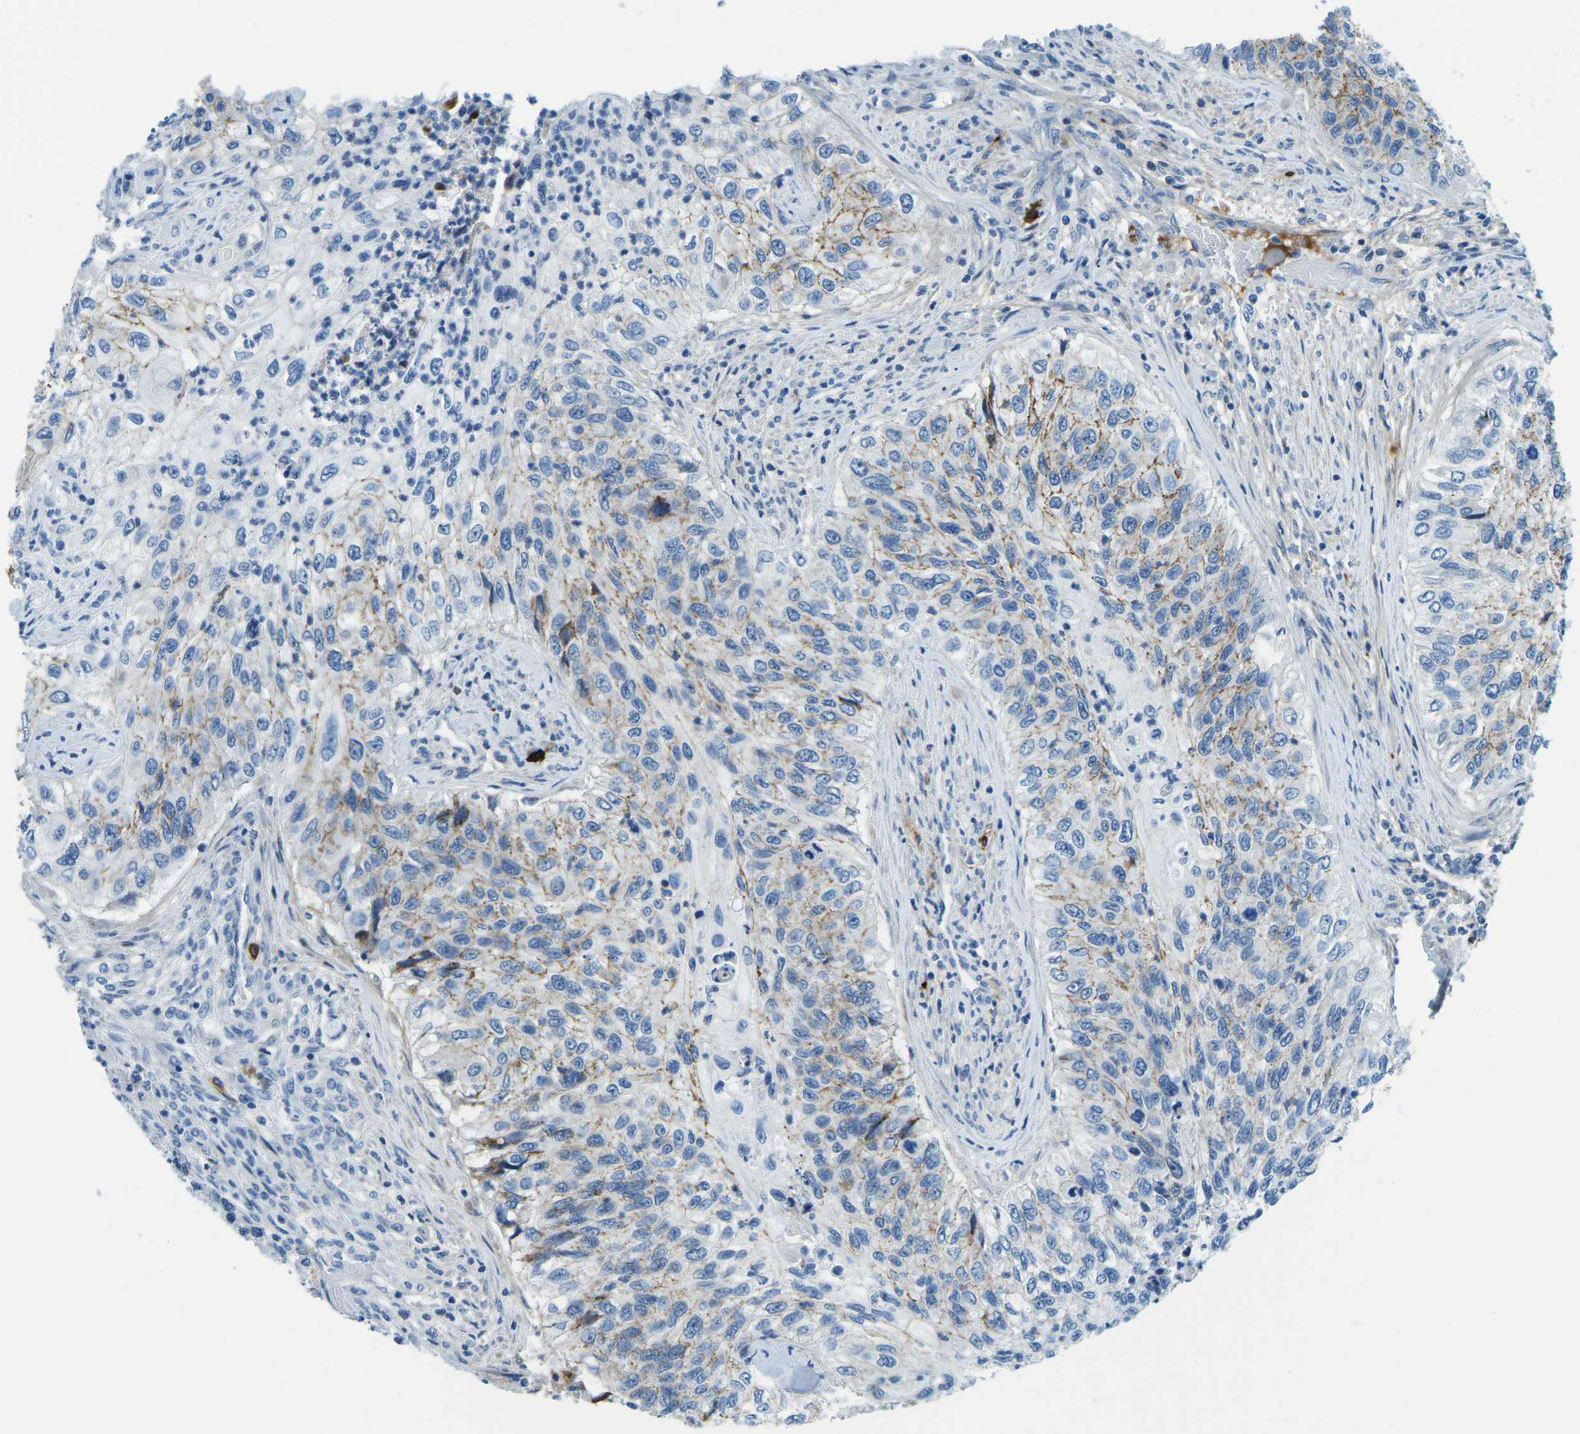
{"staining": {"intensity": "weak", "quantity": "25%-75%", "location": "cytoplasmic/membranous"}, "tissue": "urothelial cancer", "cell_type": "Tumor cells", "image_type": "cancer", "snomed": [{"axis": "morphology", "description": "Urothelial carcinoma, High grade"}, {"axis": "topography", "description": "Urinary bladder"}], "caption": "About 25%-75% of tumor cells in human urothelial cancer display weak cytoplasmic/membranous protein staining as visualized by brown immunohistochemical staining.", "gene": "CFB", "patient": {"sex": "female", "age": 60}}